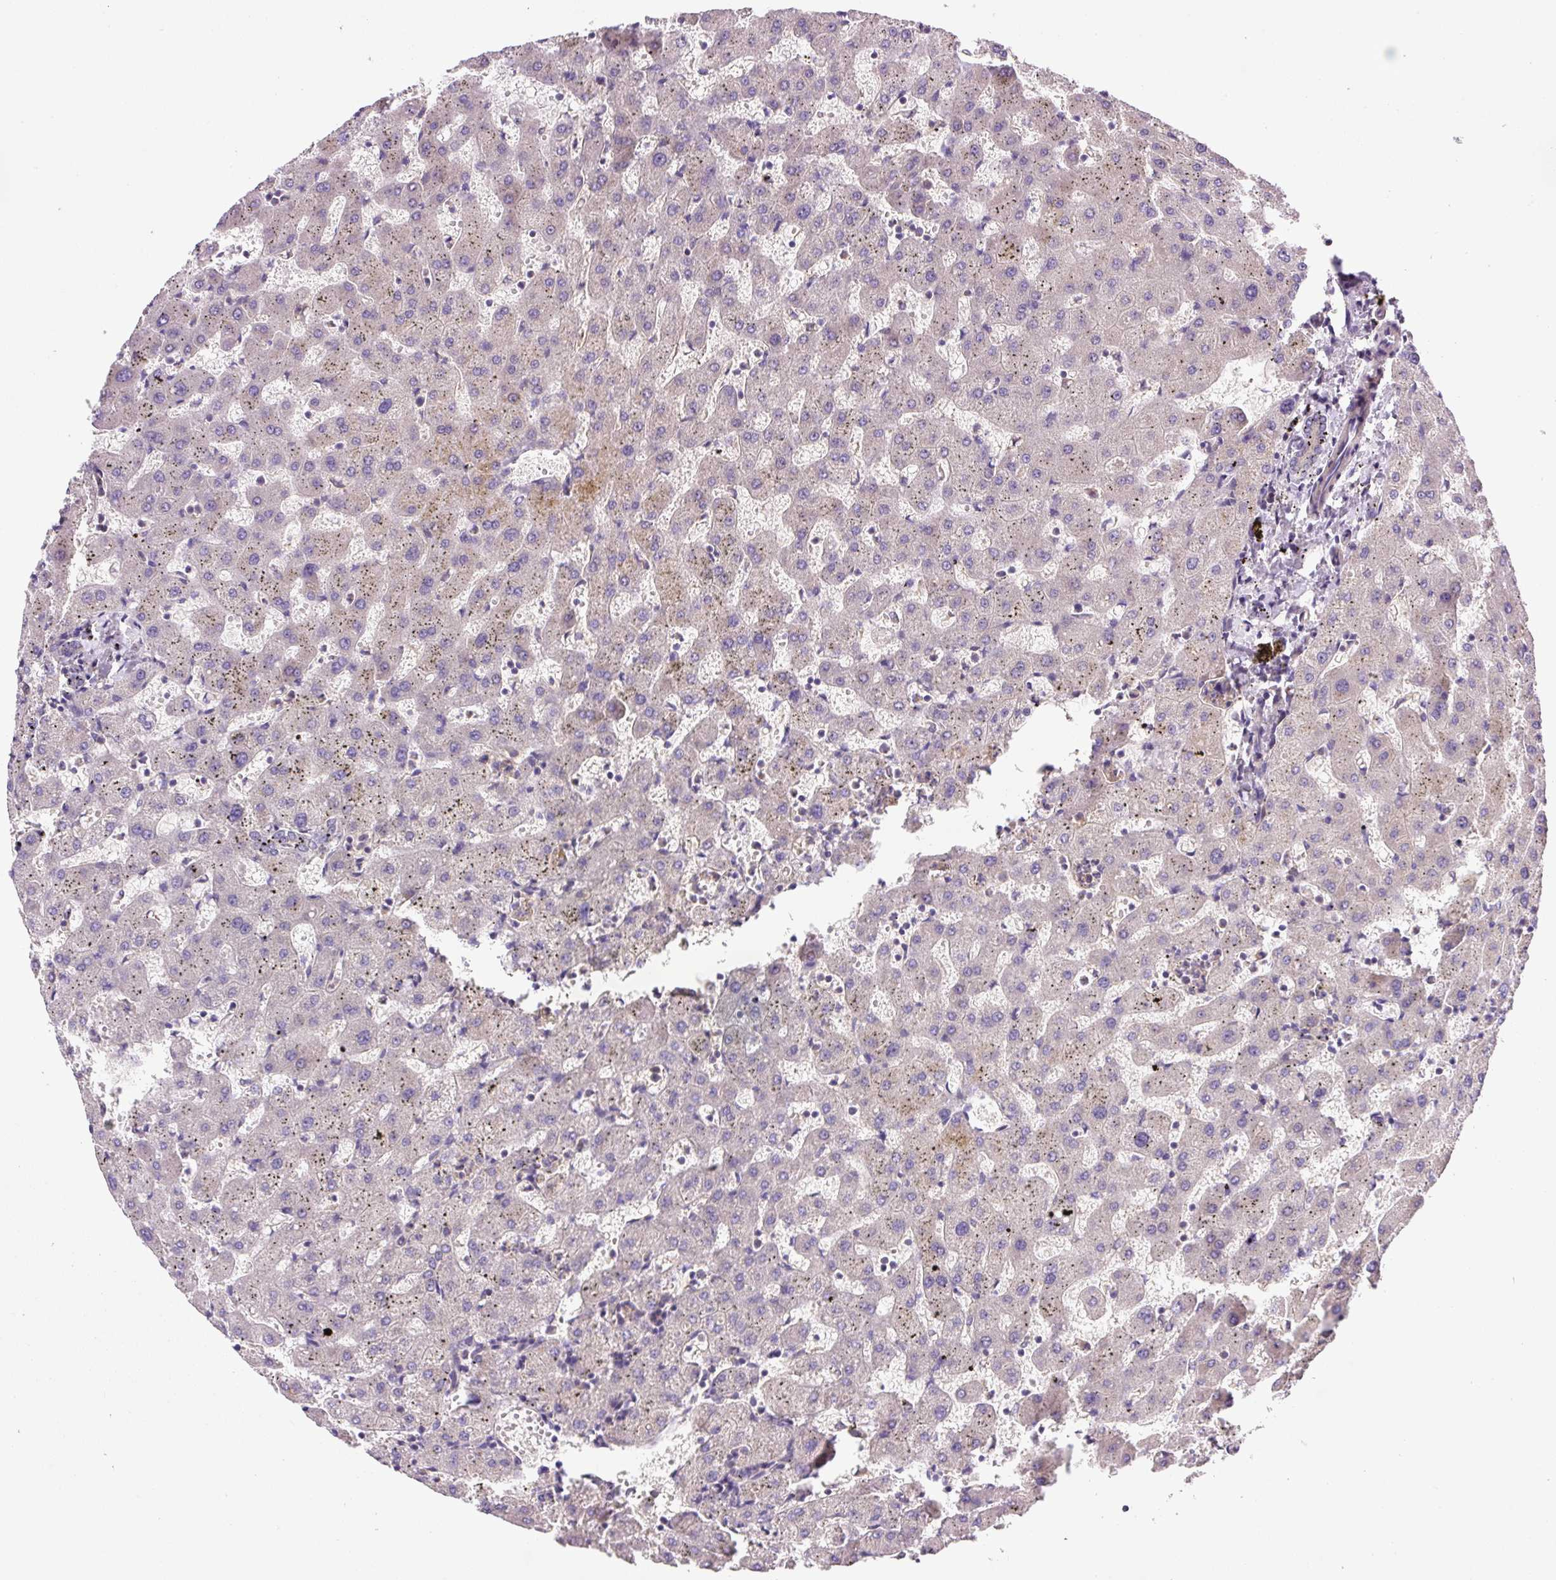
{"staining": {"intensity": "weak", "quantity": "25%-75%", "location": "cytoplasmic/membranous"}, "tissue": "liver", "cell_type": "Cholangiocytes", "image_type": "normal", "snomed": [{"axis": "morphology", "description": "Normal tissue, NOS"}, {"axis": "topography", "description": "Liver"}], "caption": "Immunohistochemical staining of benign liver shows low levels of weak cytoplasmic/membranous staining in approximately 25%-75% of cholangiocytes. The staining was performed using DAB, with brown indicating positive protein expression. Nuclei are stained blue with hematoxylin.", "gene": "CCDC28A", "patient": {"sex": "female", "age": 63}}